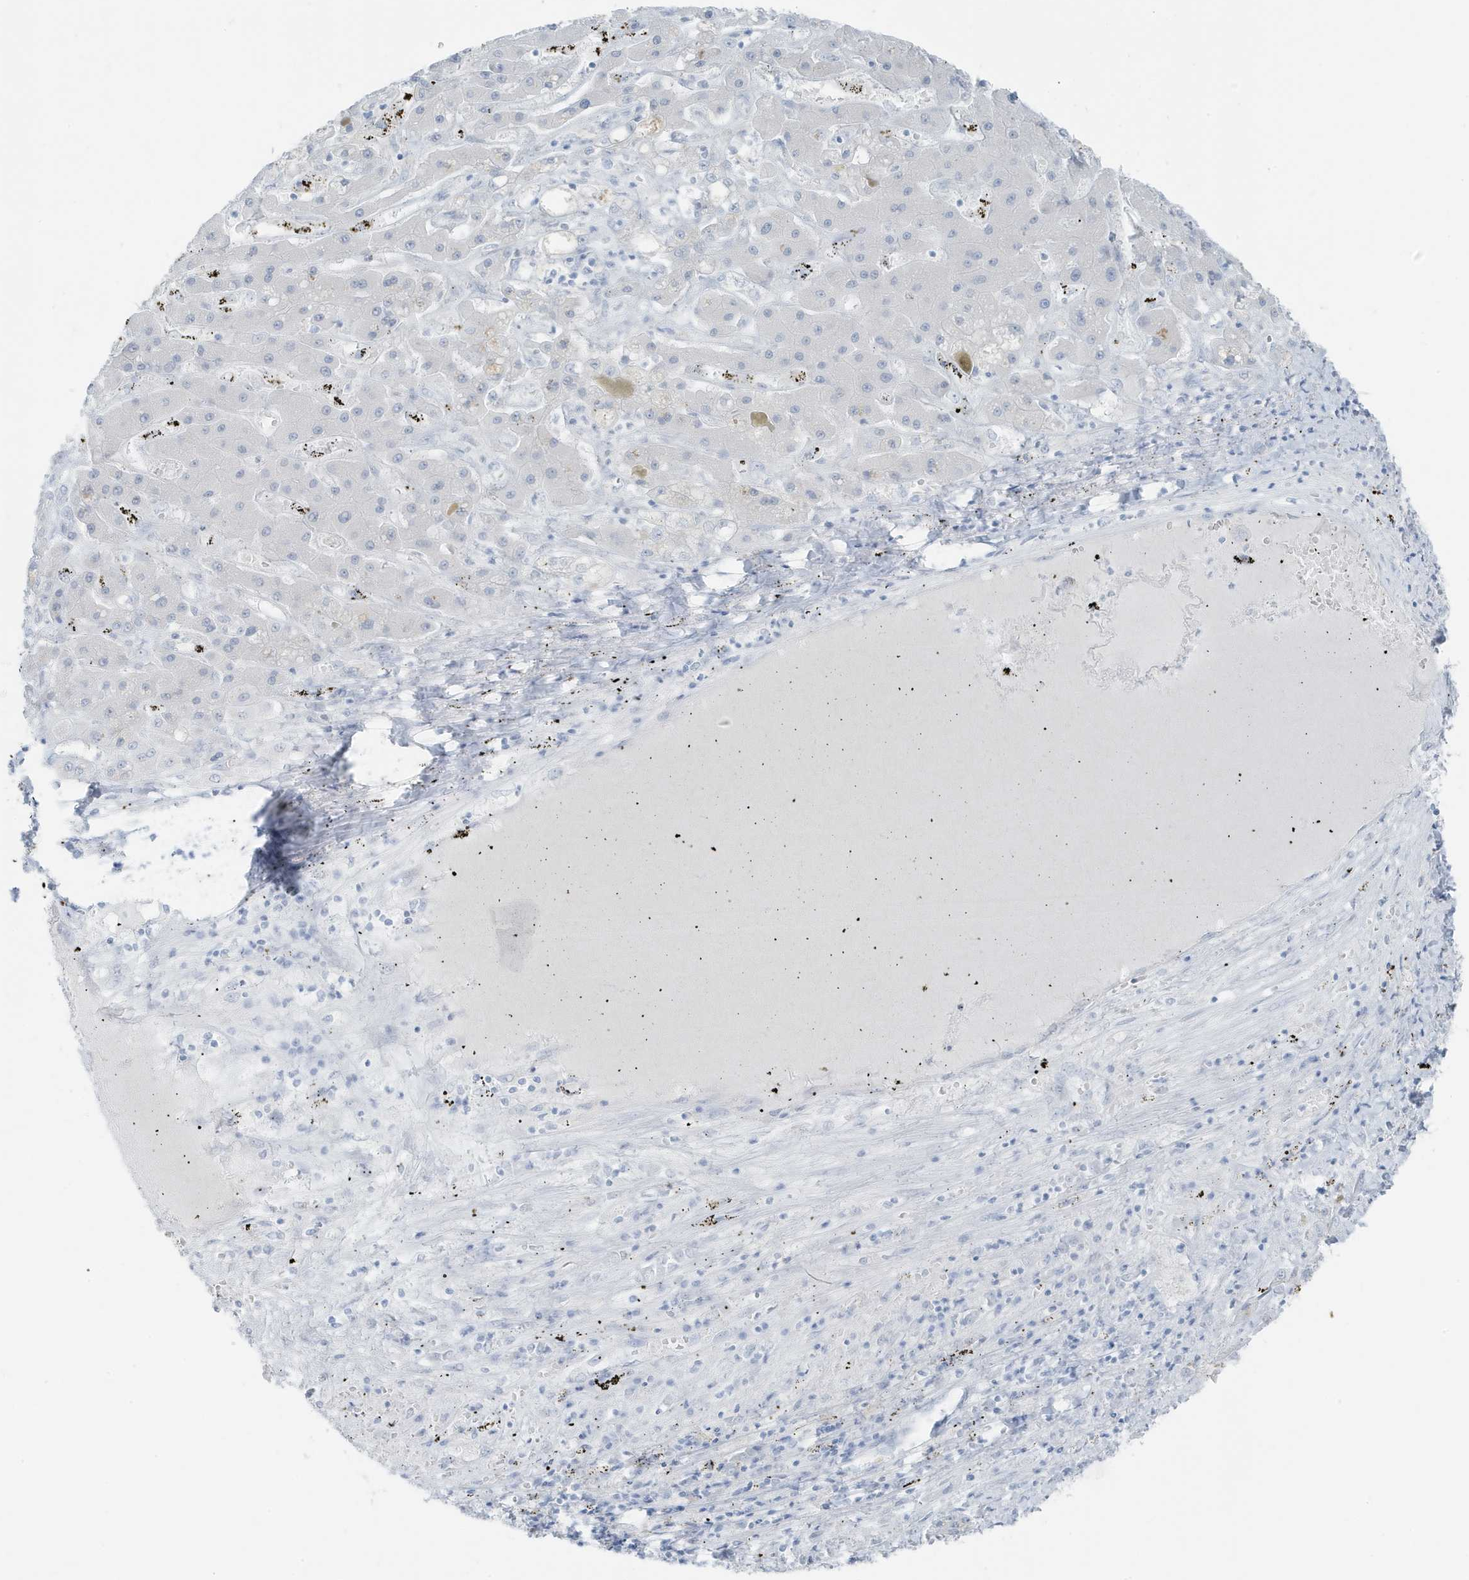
{"staining": {"intensity": "negative", "quantity": "none", "location": "none"}, "tissue": "liver cancer", "cell_type": "Tumor cells", "image_type": "cancer", "snomed": [{"axis": "morphology", "description": "Cholangiocarcinoma"}, {"axis": "topography", "description": "Liver"}], "caption": "High magnification brightfield microscopy of cholangiocarcinoma (liver) stained with DAB (3,3'-diaminobenzidine) (brown) and counterstained with hematoxylin (blue): tumor cells show no significant staining.", "gene": "ZFP64", "patient": {"sex": "male", "age": 67}}